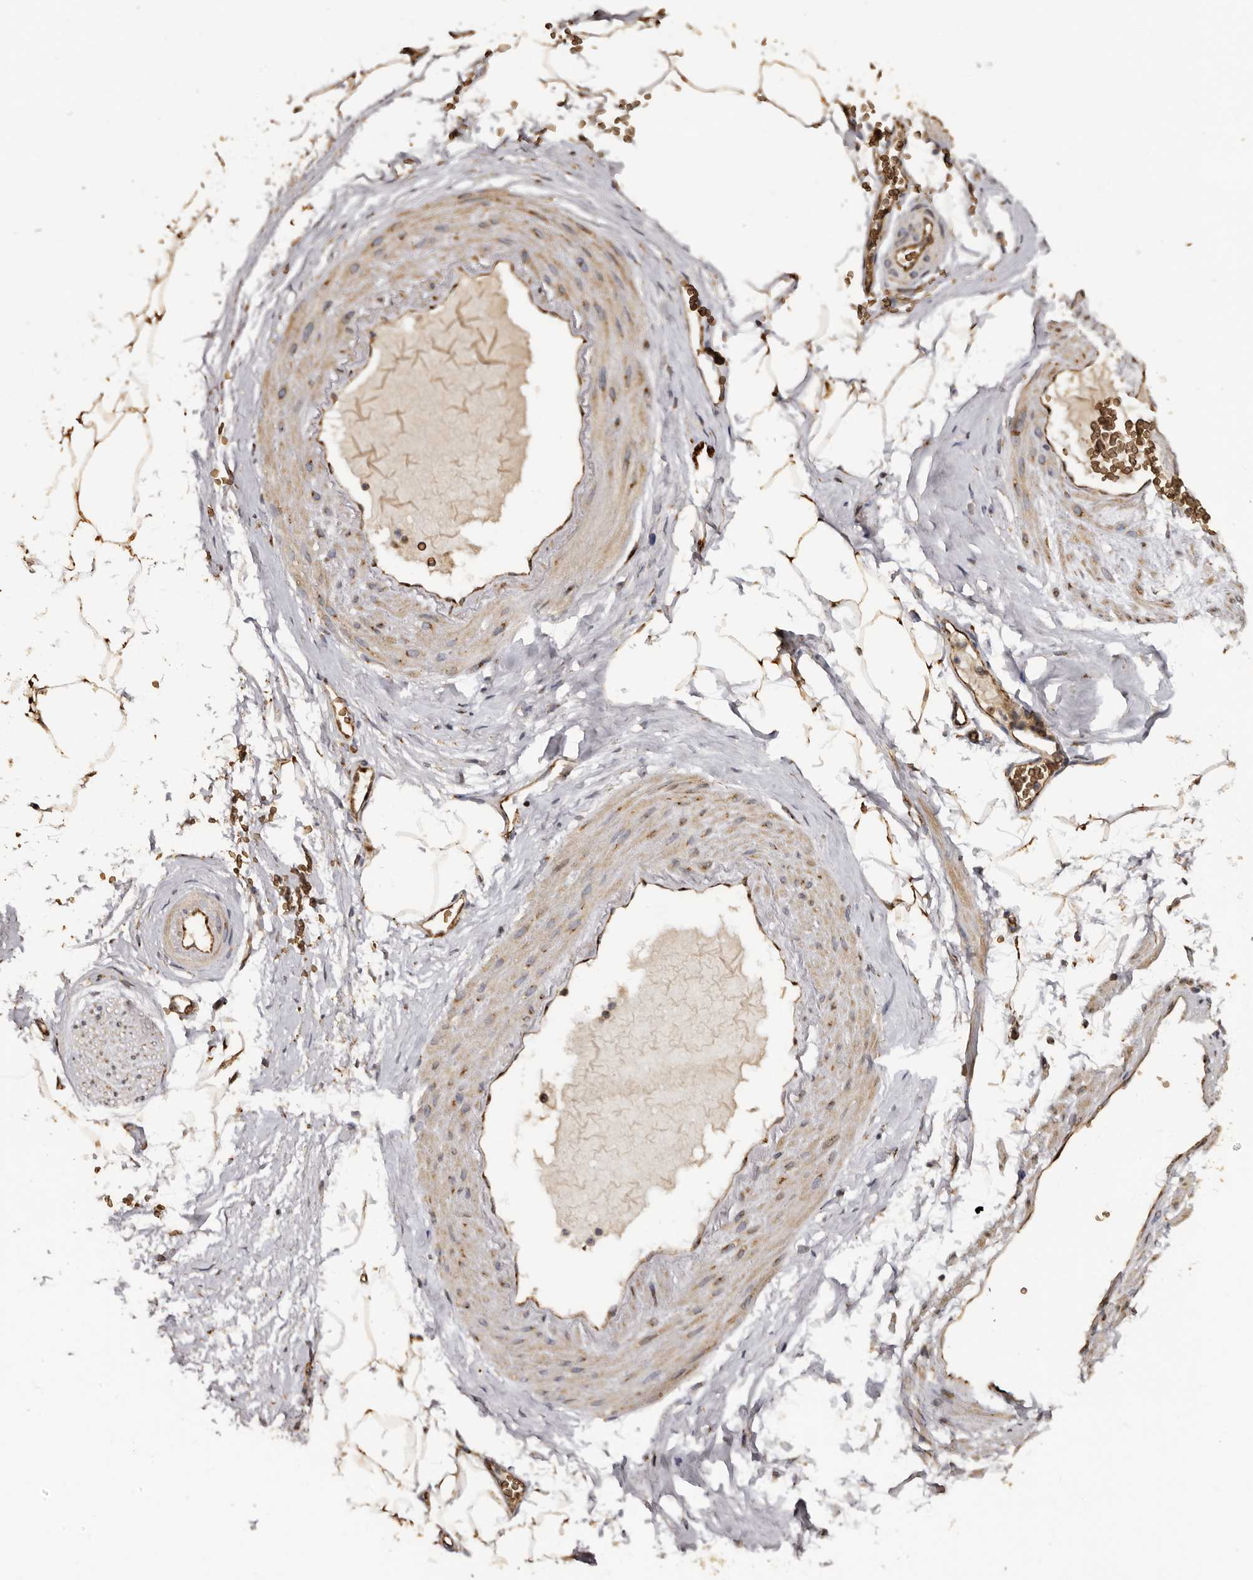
{"staining": {"intensity": "moderate", "quantity": ">75%", "location": "cytoplasmic/membranous"}, "tissue": "adipose tissue", "cell_type": "Adipocytes", "image_type": "normal", "snomed": [{"axis": "morphology", "description": "Normal tissue, NOS"}, {"axis": "morphology", "description": "Adenocarcinoma, Low grade"}, {"axis": "topography", "description": "Prostate"}, {"axis": "topography", "description": "Peripheral nerve tissue"}], "caption": "Adipose tissue stained for a protein demonstrates moderate cytoplasmic/membranous positivity in adipocytes. (brown staining indicates protein expression, while blue staining denotes nuclei).", "gene": "ENTREP1", "patient": {"sex": "male", "age": 63}}